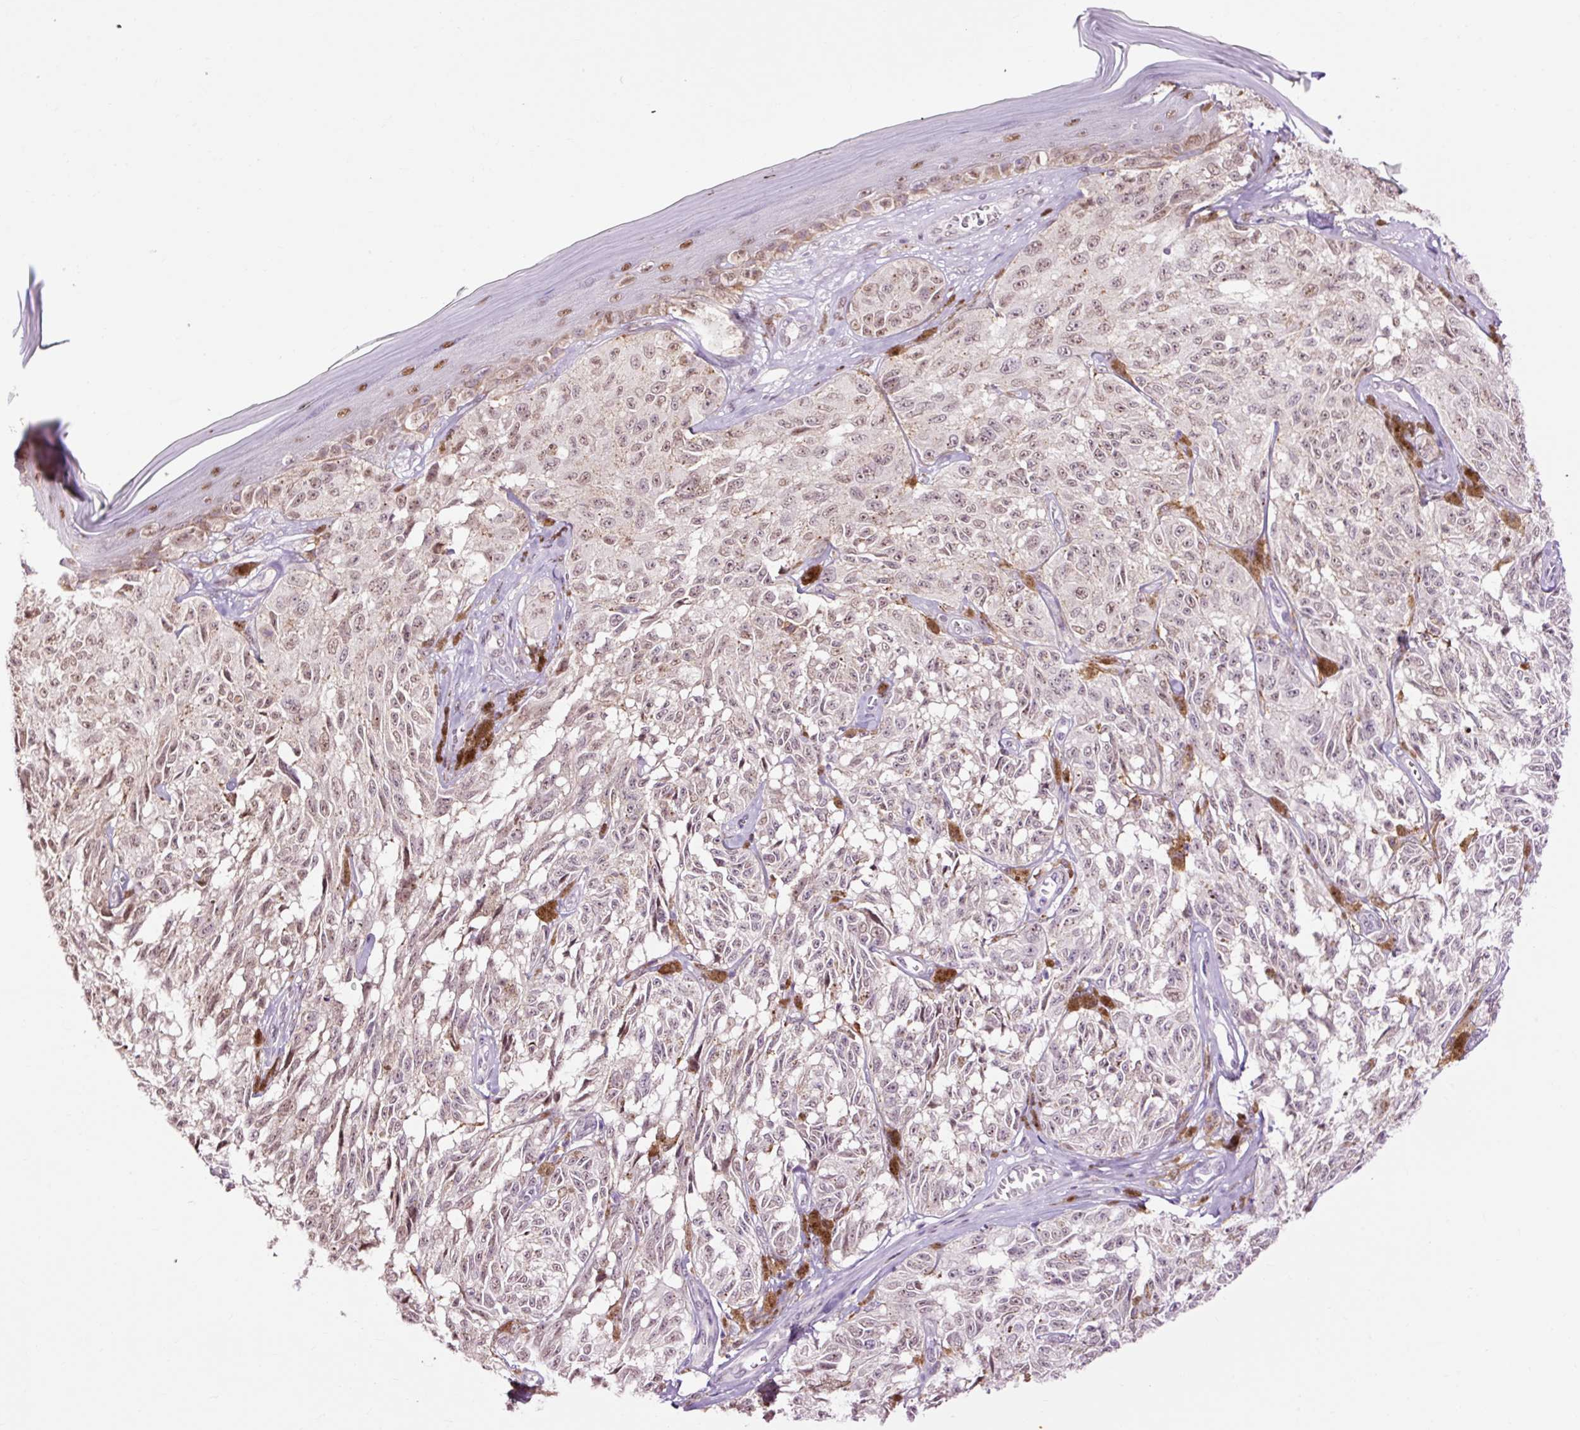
{"staining": {"intensity": "weak", "quantity": ">75%", "location": "nuclear"}, "tissue": "melanoma", "cell_type": "Tumor cells", "image_type": "cancer", "snomed": [{"axis": "morphology", "description": "Malignant melanoma, NOS"}, {"axis": "topography", "description": "Skin"}], "caption": "DAB immunohistochemical staining of melanoma reveals weak nuclear protein expression in about >75% of tumor cells.", "gene": "LY86", "patient": {"sex": "male", "age": 68}}